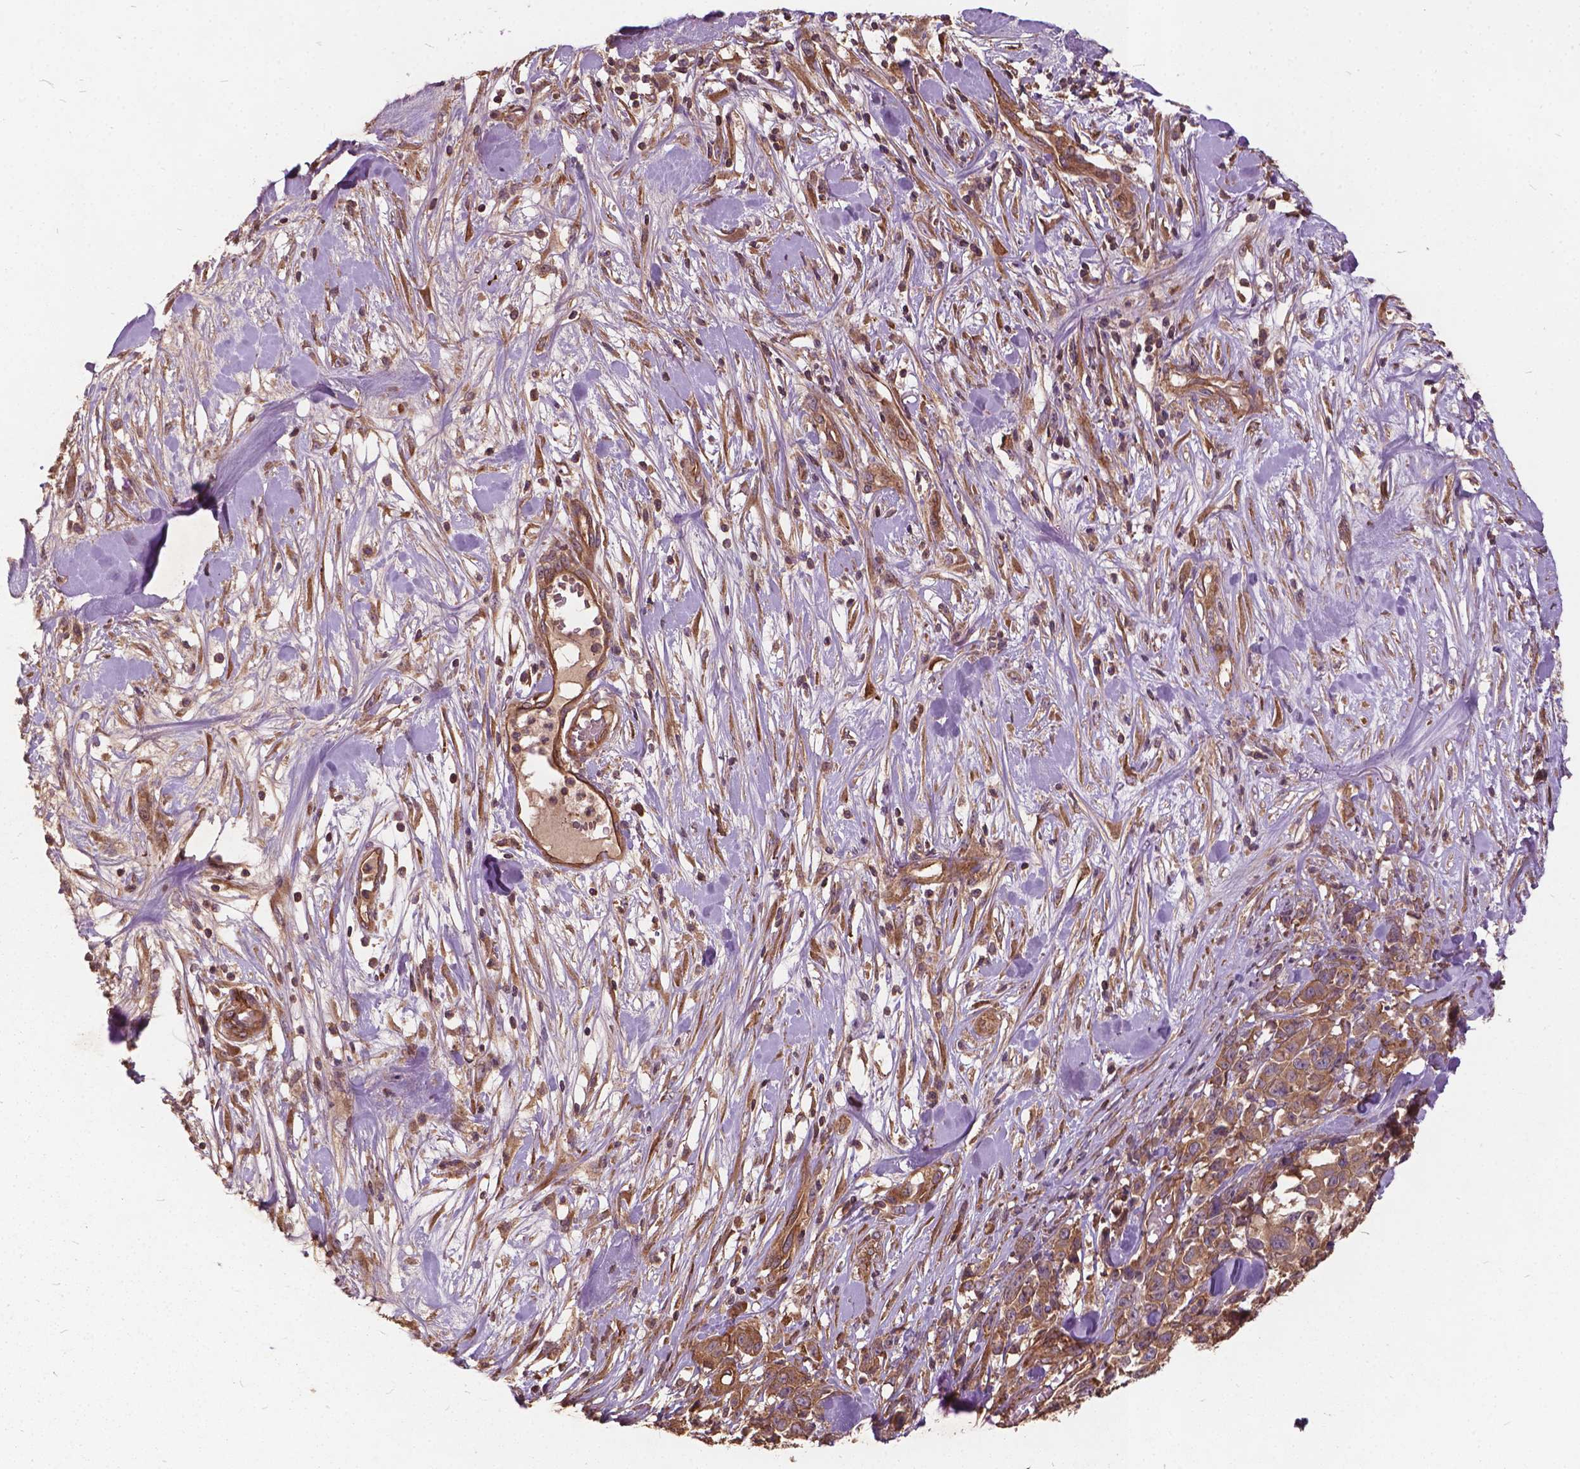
{"staining": {"intensity": "moderate", "quantity": ">75%", "location": "cytoplasmic/membranous"}, "tissue": "melanoma", "cell_type": "Tumor cells", "image_type": "cancer", "snomed": [{"axis": "morphology", "description": "Malignant melanoma, Metastatic site"}, {"axis": "topography", "description": "Skin"}], "caption": "Moderate cytoplasmic/membranous positivity for a protein is identified in about >75% of tumor cells of melanoma using IHC.", "gene": "UBXN2A", "patient": {"sex": "male", "age": 84}}